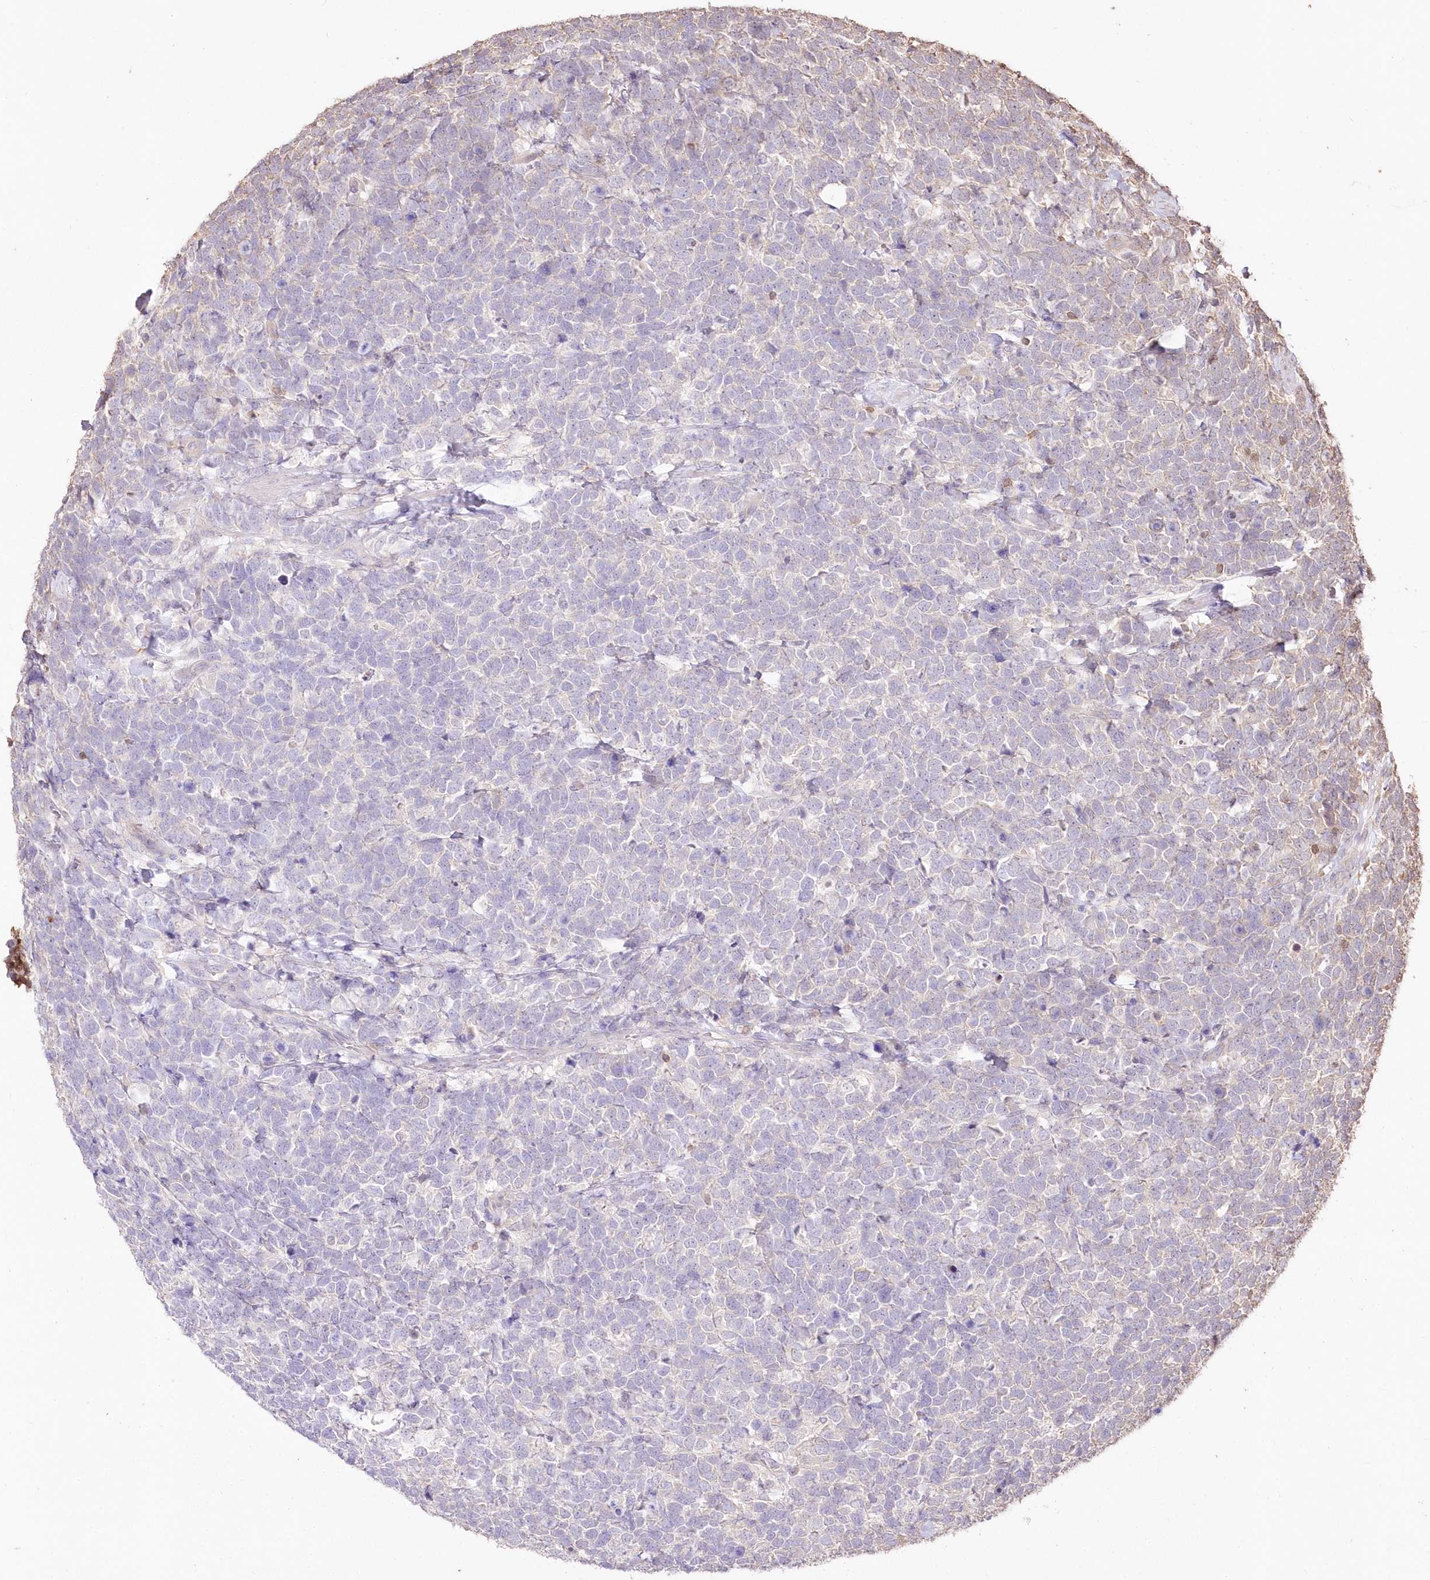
{"staining": {"intensity": "negative", "quantity": "none", "location": "none"}, "tissue": "urothelial cancer", "cell_type": "Tumor cells", "image_type": "cancer", "snomed": [{"axis": "morphology", "description": "Urothelial carcinoma, High grade"}, {"axis": "topography", "description": "Urinary bladder"}], "caption": "An immunohistochemistry (IHC) photomicrograph of urothelial cancer is shown. There is no staining in tumor cells of urothelial cancer. (DAB (3,3'-diaminobenzidine) immunohistochemistry with hematoxylin counter stain).", "gene": "STK17B", "patient": {"sex": "female", "age": 82}}